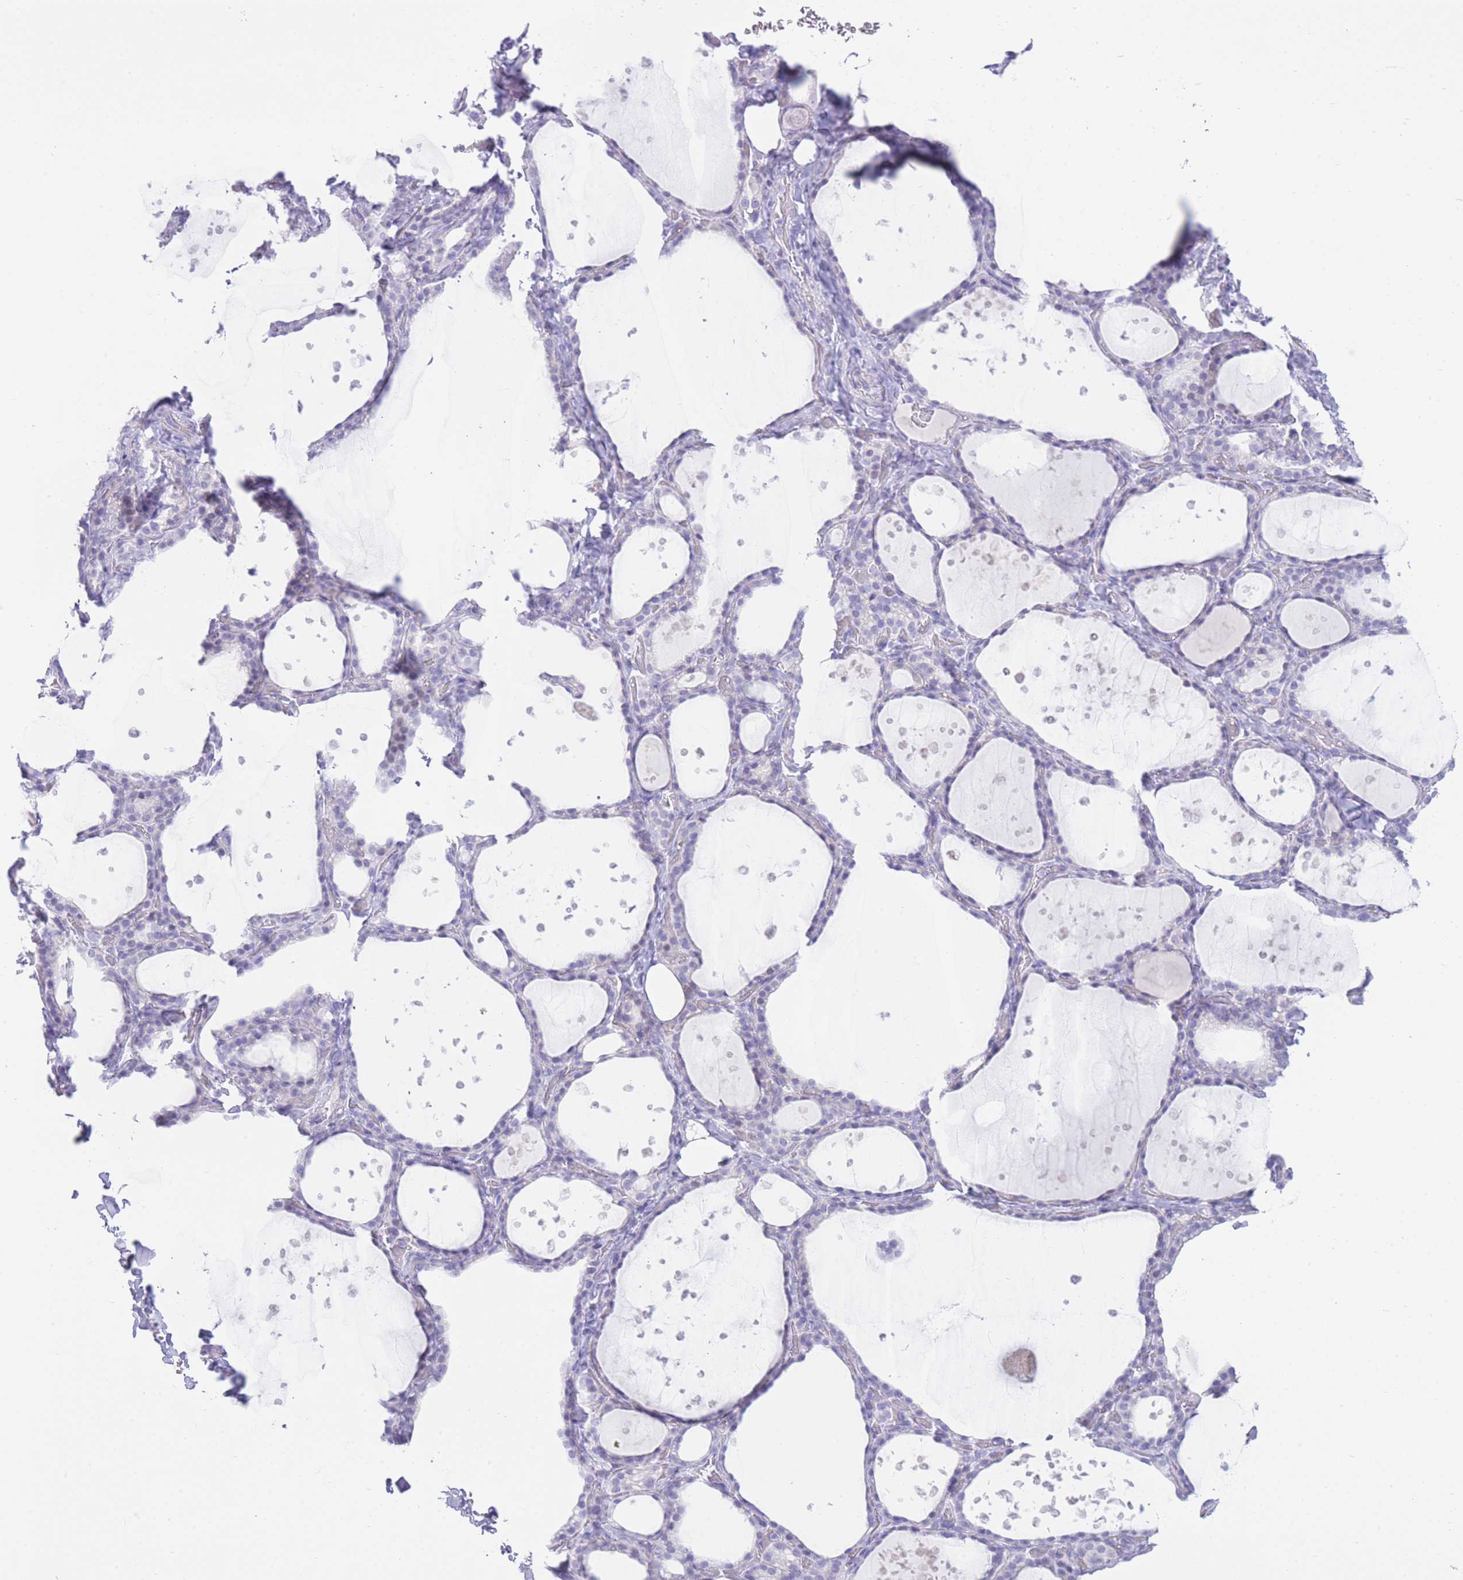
{"staining": {"intensity": "negative", "quantity": "none", "location": "none"}, "tissue": "thyroid gland", "cell_type": "Glandular cells", "image_type": "normal", "snomed": [{"axis": "morphology", "description": "Normal tissue, NOS"}, {"axis": "topography", "description": "Thyroid gland"}], "caption": "Micrograph shows no protein positivity in glandular cells of unremarkable thyroid gland. (DAB (3,3'-diaminobenzidine) immunohistochemistry (IHC) visualized using brightfield microscopy, high magnification).", "gene": "ZNF212", "patient": {"sex": "female", "age": 44}}